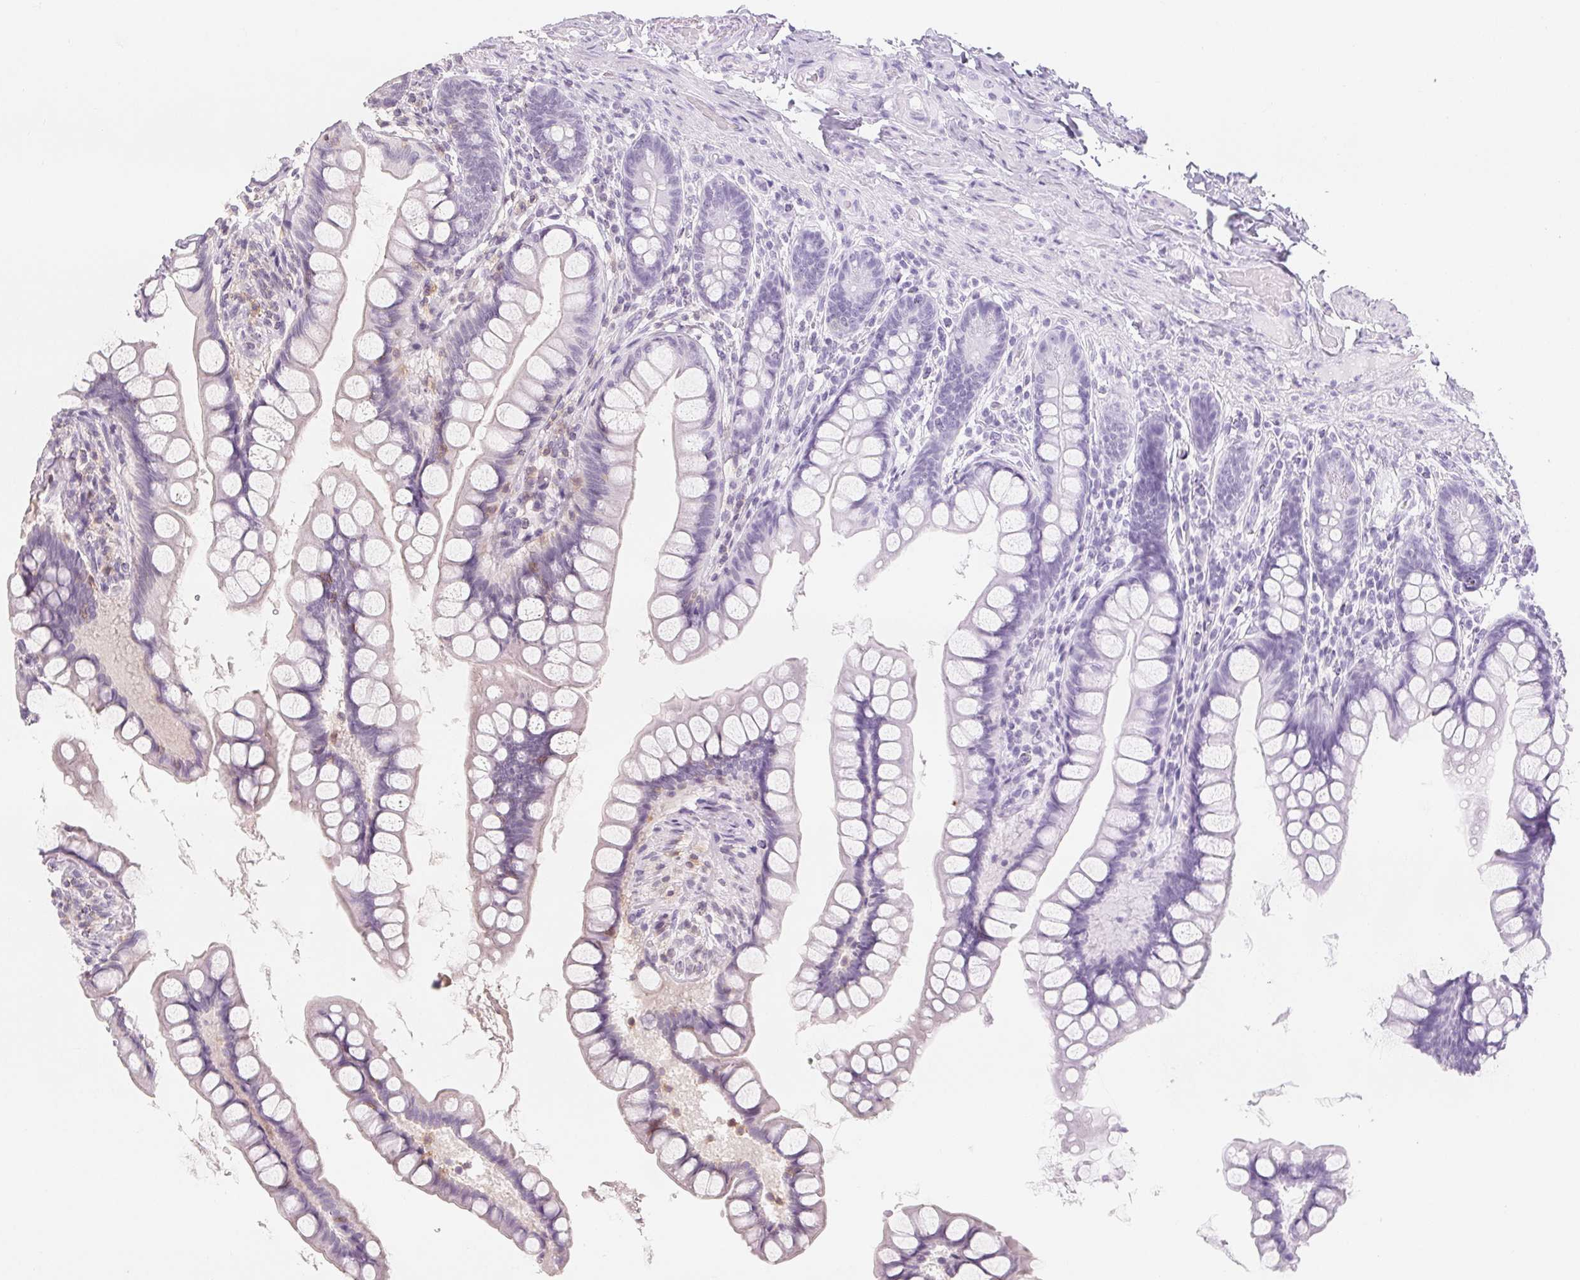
{"staining": {"intensity": "negative", "quantity": "none", "location": "none"}, "tissue": "small intestine", "cell_type": "Glandular cells", "image_type": "normal", "snomed": [{"axis": "morphology", "description": "Normal tissue, NOS"}, {"axis": "topography", "description": "Small intestine"}], "caption": "This is an immunohistochemistry image of normal human small intestine. There is no positivity in glandular cells.", "gene": "CD69", "patient": {"sex": "male", "age": 70}}